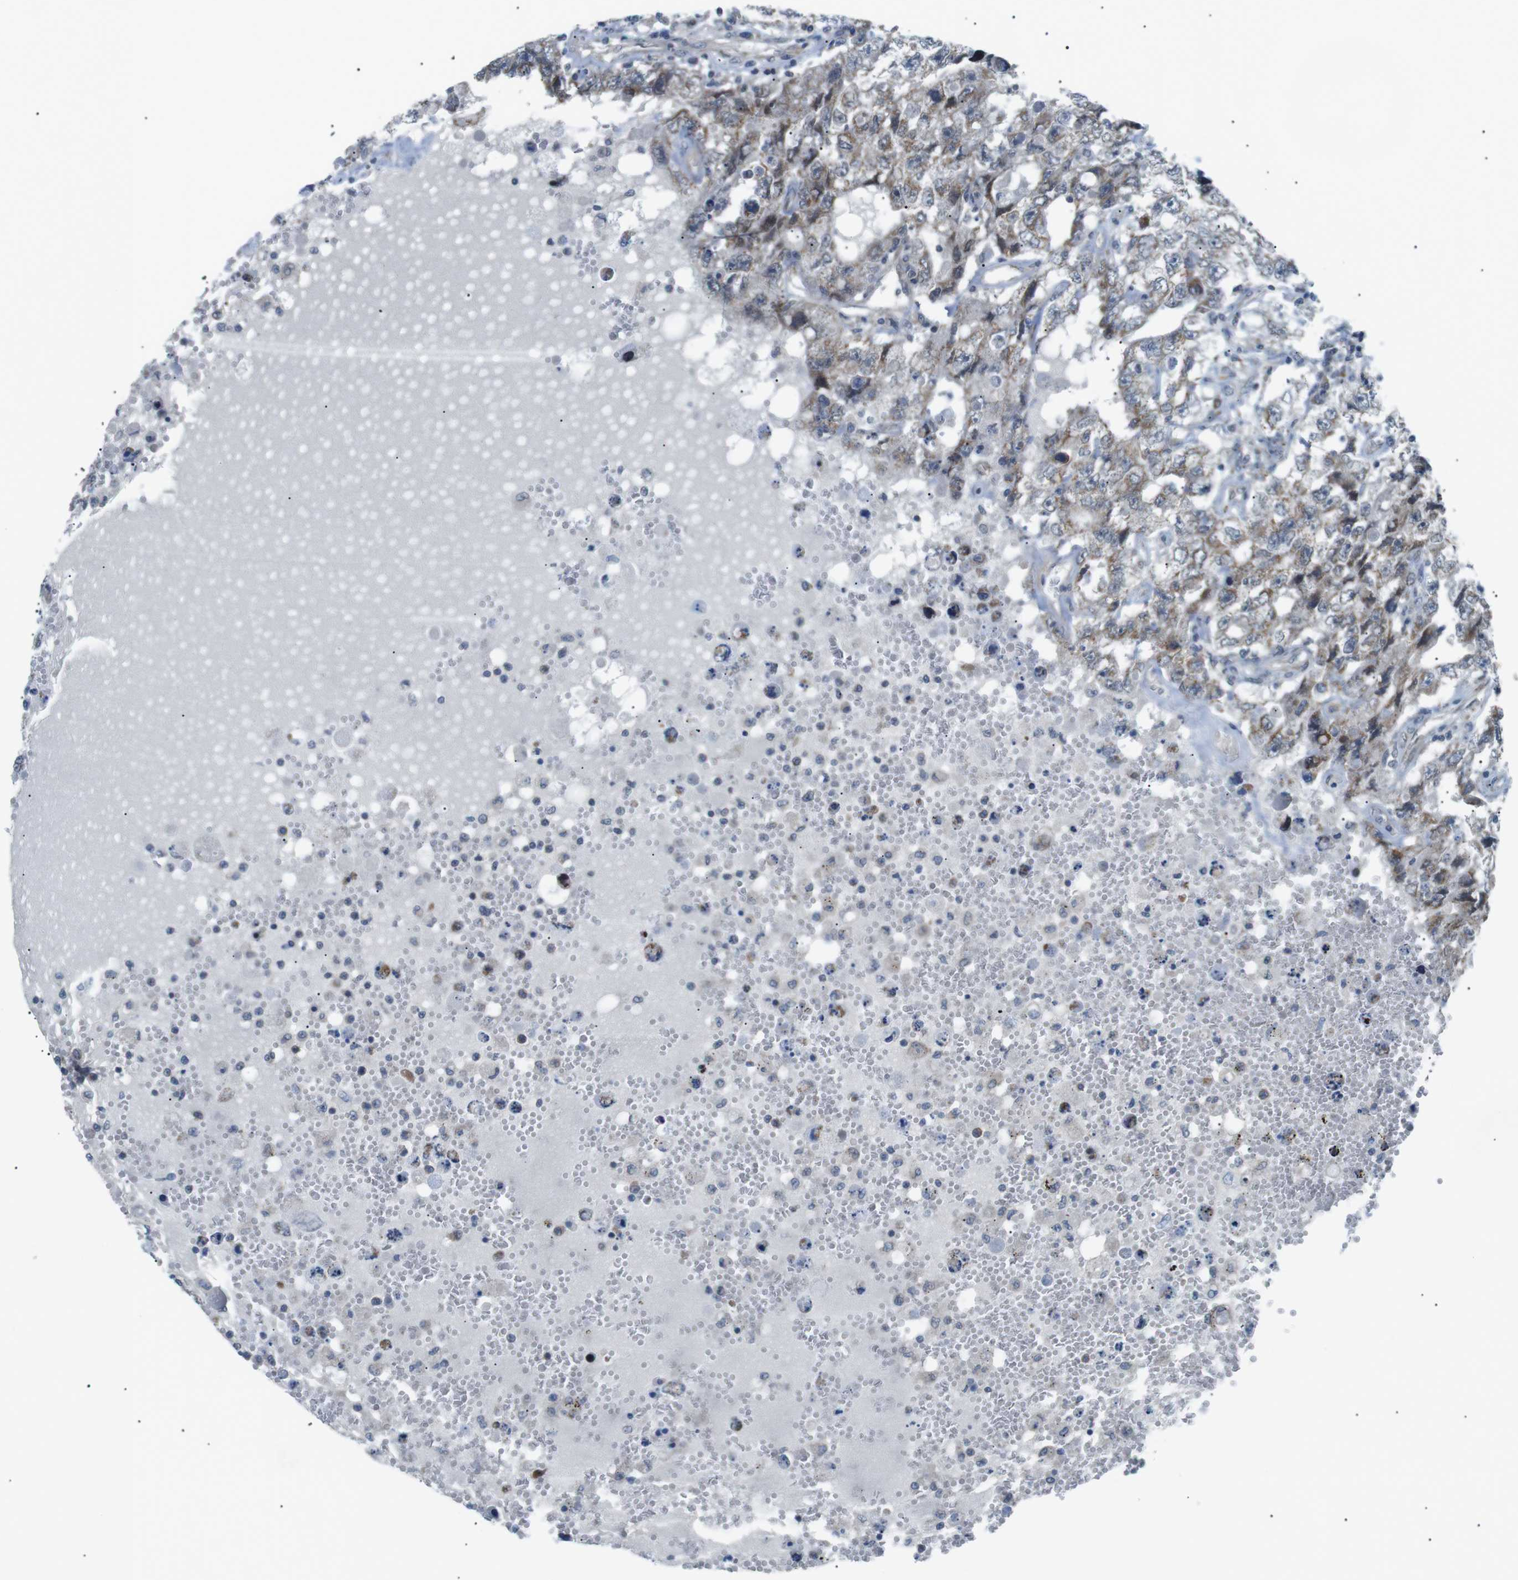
{"staining": {"intensity": "weak", "quantity": ">75%", "location": "cytoplasmic/membranous"}, "tissue": "testis cancer", "cell_type": "Tumor cells", "image_type": "cancer", "snomed": [{"axis": "morphology", "description": "Carcinoma, Embryonal, NOS"}, {"axis": "topography", "description": "Testis"}], "caption": "Immunohistochemical staining of human embryonal carcinoma (testis) shows weak cytoplasmic/membranous protein positivity in approximately >75% of tumor cells. (Stains: DAB in brown, nuclei in blue, Microscopy: brightfield microscopy at high magnification).", "gene": "ARID5B", "patient": {"sex": "male", "age": 26}}